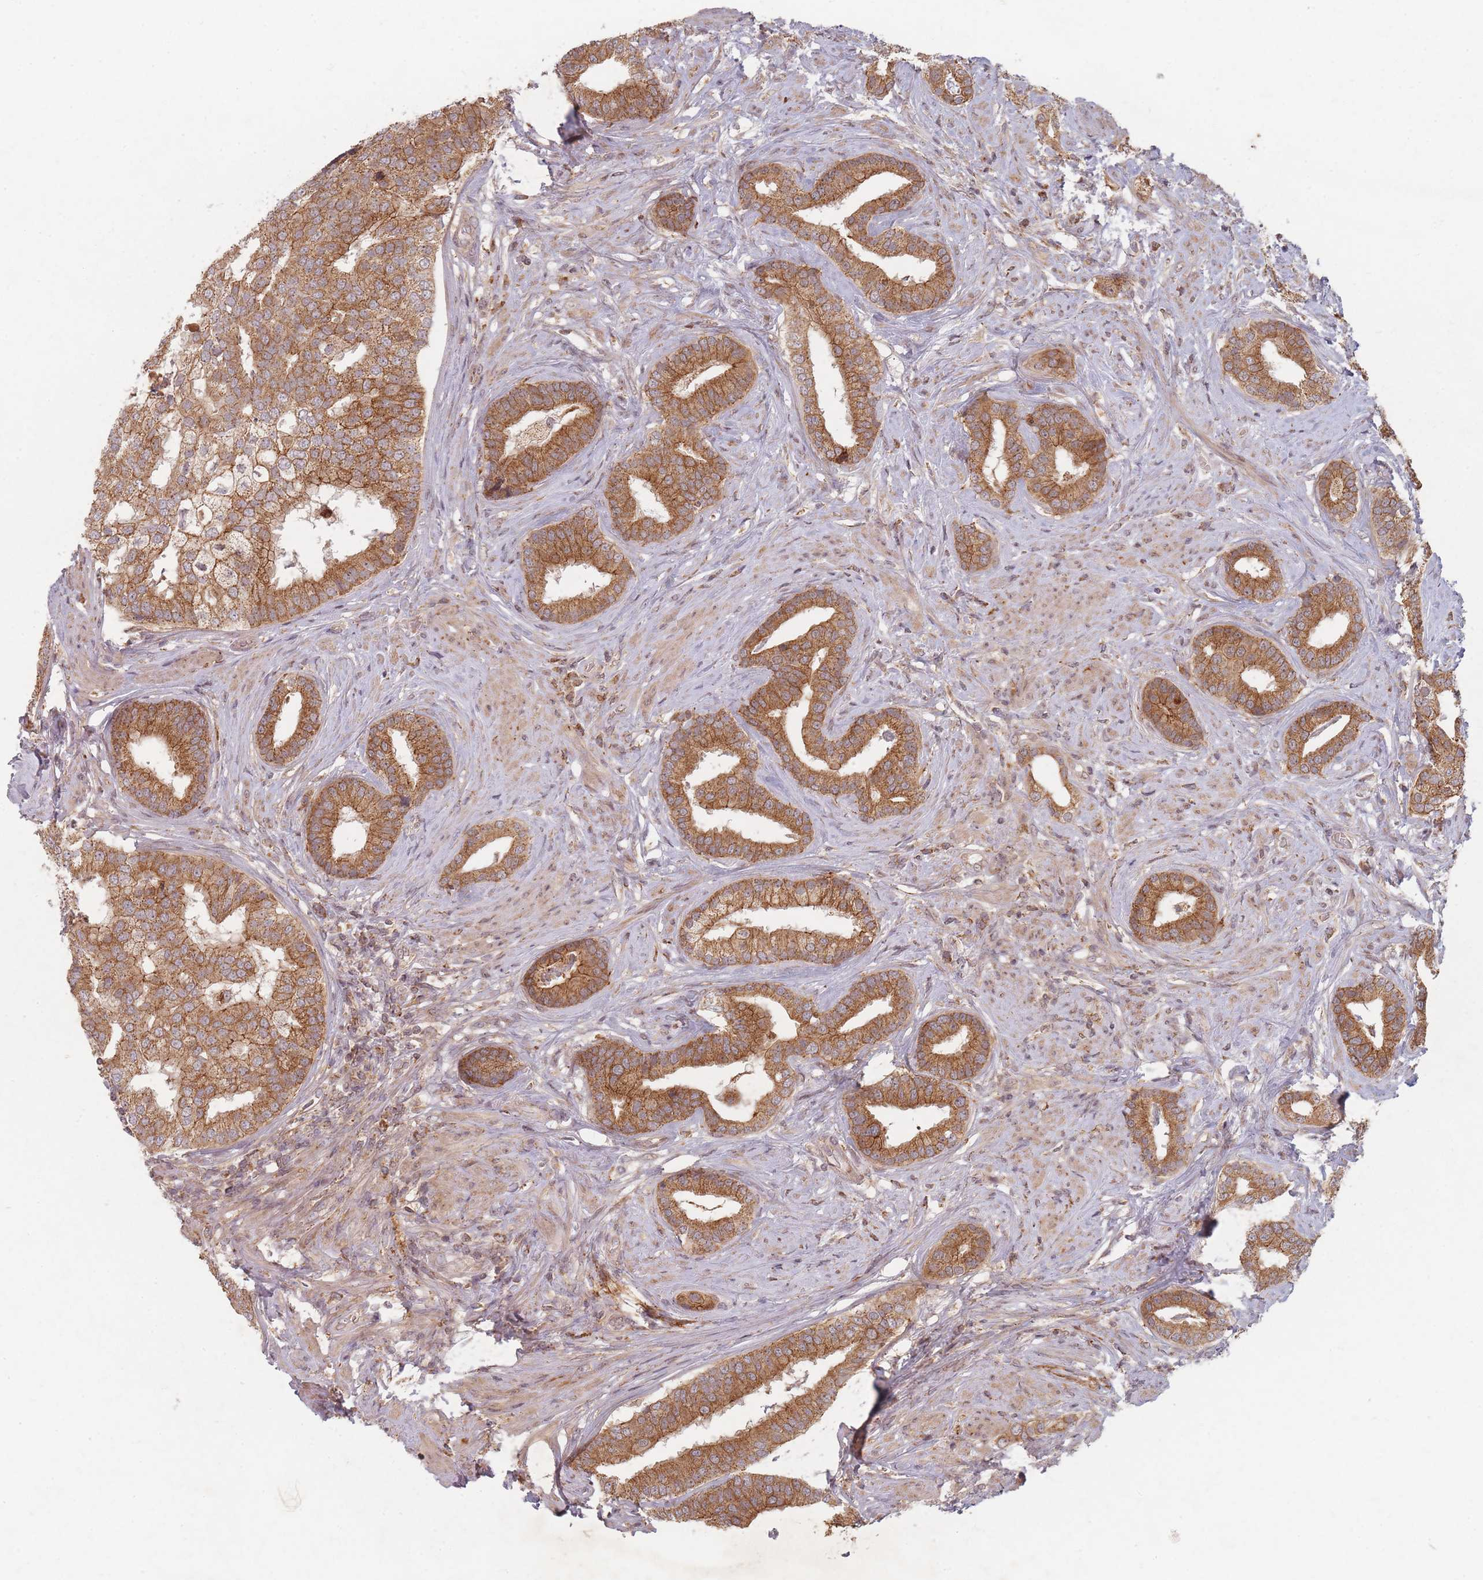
{"staining": {"intensity": "moderate", "quantity": ">75%", "location": "cytoplasmic/membranous"}, "tissue": "prostate cancer", "cell_type": "Tumor cells", "image_type": "cancer", "snomed": [{"axis": "morphology", "description": "Adenocarcinoma, High grade"}, {"axis": "topography", "description": "Prostate"}], "caption": "The immunohistochemical stain highlights moderate cytoplasmic/membranous staining in tumor cells of prostate cancer tissue.", "gene": "RADX", "patient": {"sex": "male", "age": 55}}